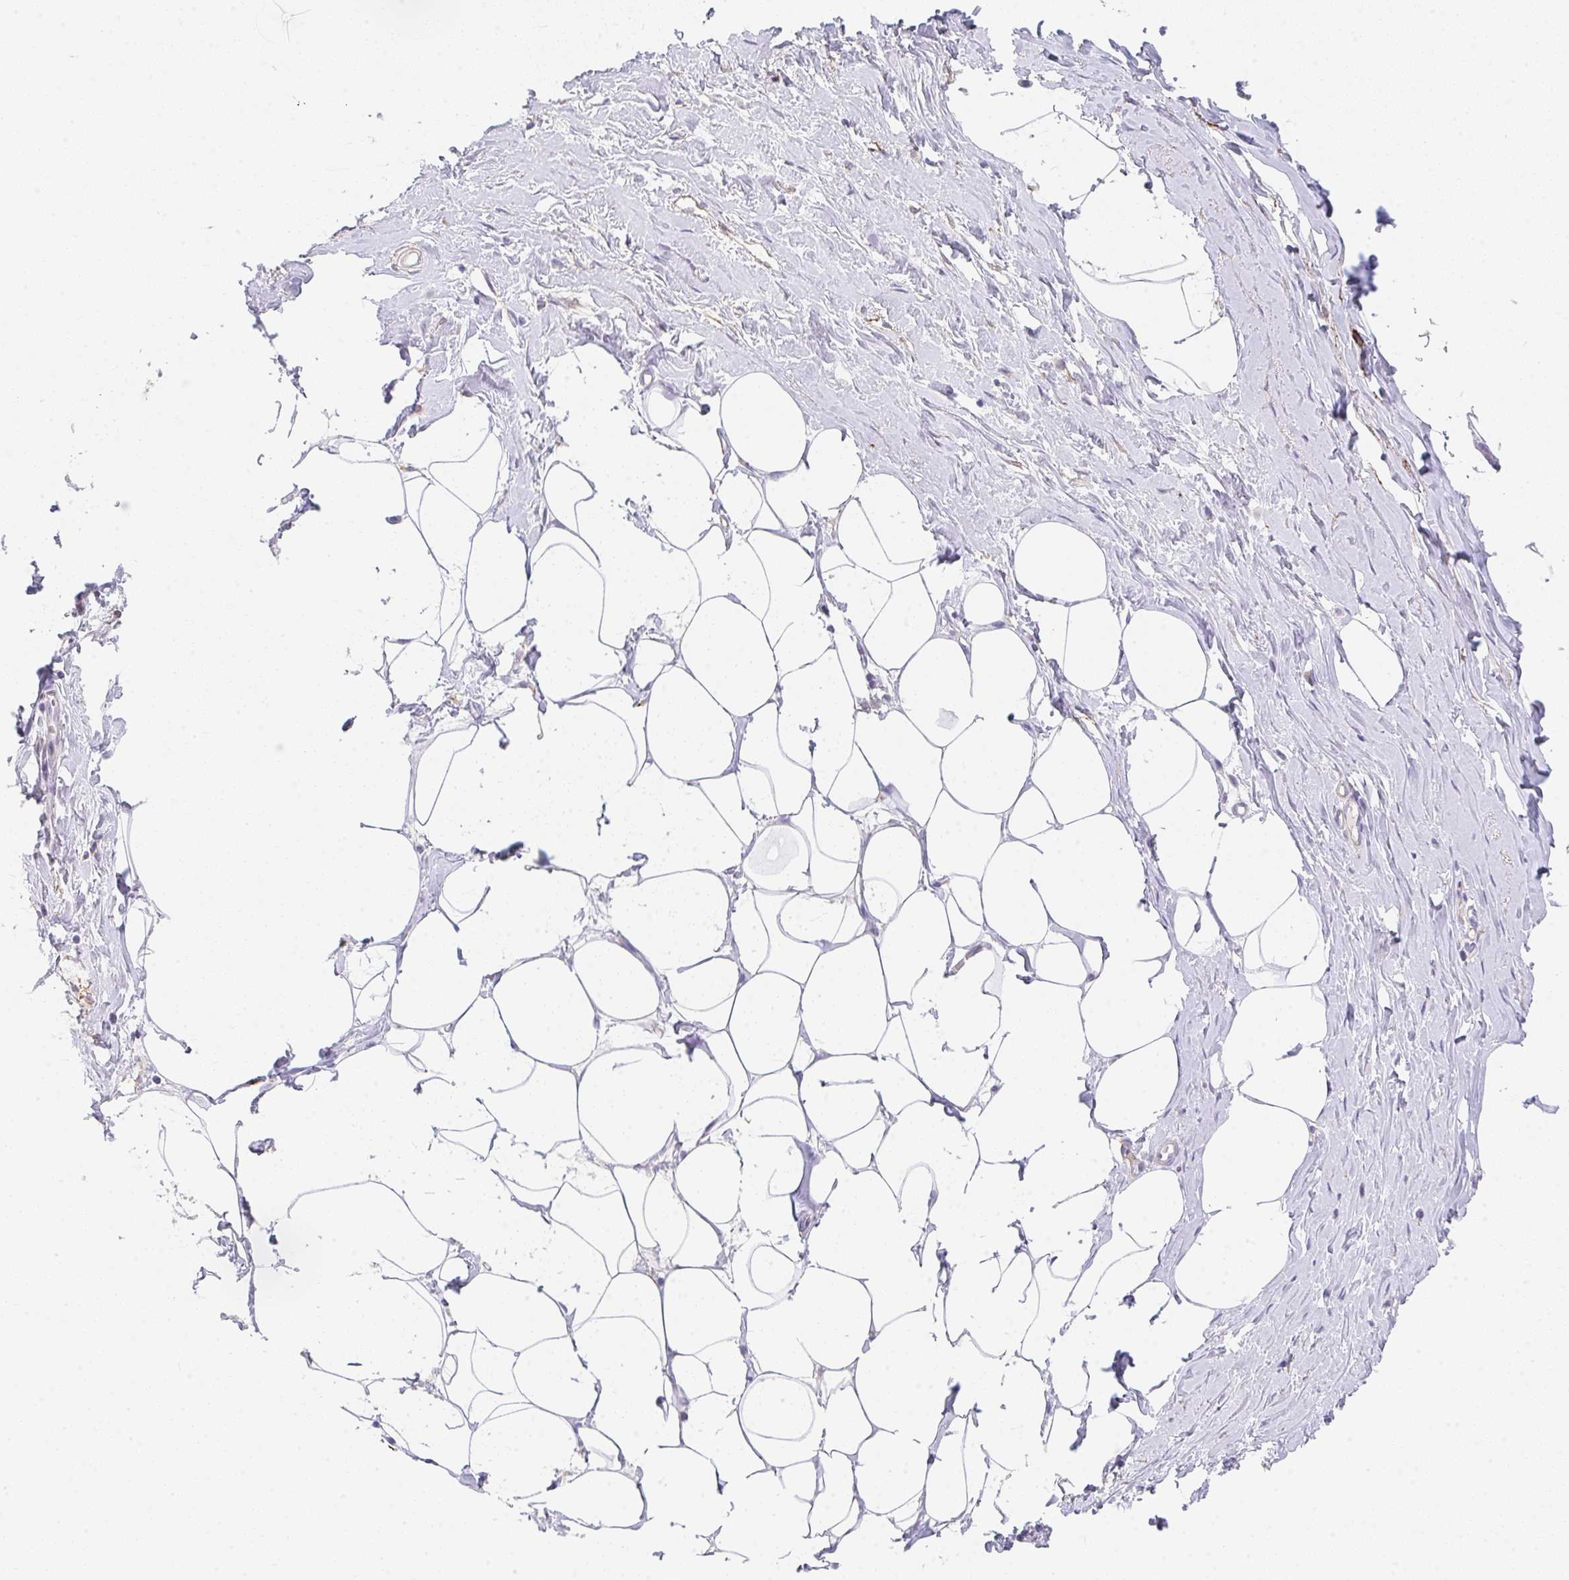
{"staining": {"intensity": "negative", "quantity": "none", "location": "none"}, "tissue": "breast", "cell_type": "Adipocytes", "image_type": "normal", "snomed": [{"axis": "morphology", "description": "Normal tissue, NOS"}, {"axis": "topography", "description": "Breast"}], "caption": "High power microscopy micrograph of an immunohistochemistry histopathology image of benign breast, revealing no significant expression in adipocytes. Nuclei are stained in blue.", "gene": "DBN1", "patient": {"sex": "female", "age": 27}}